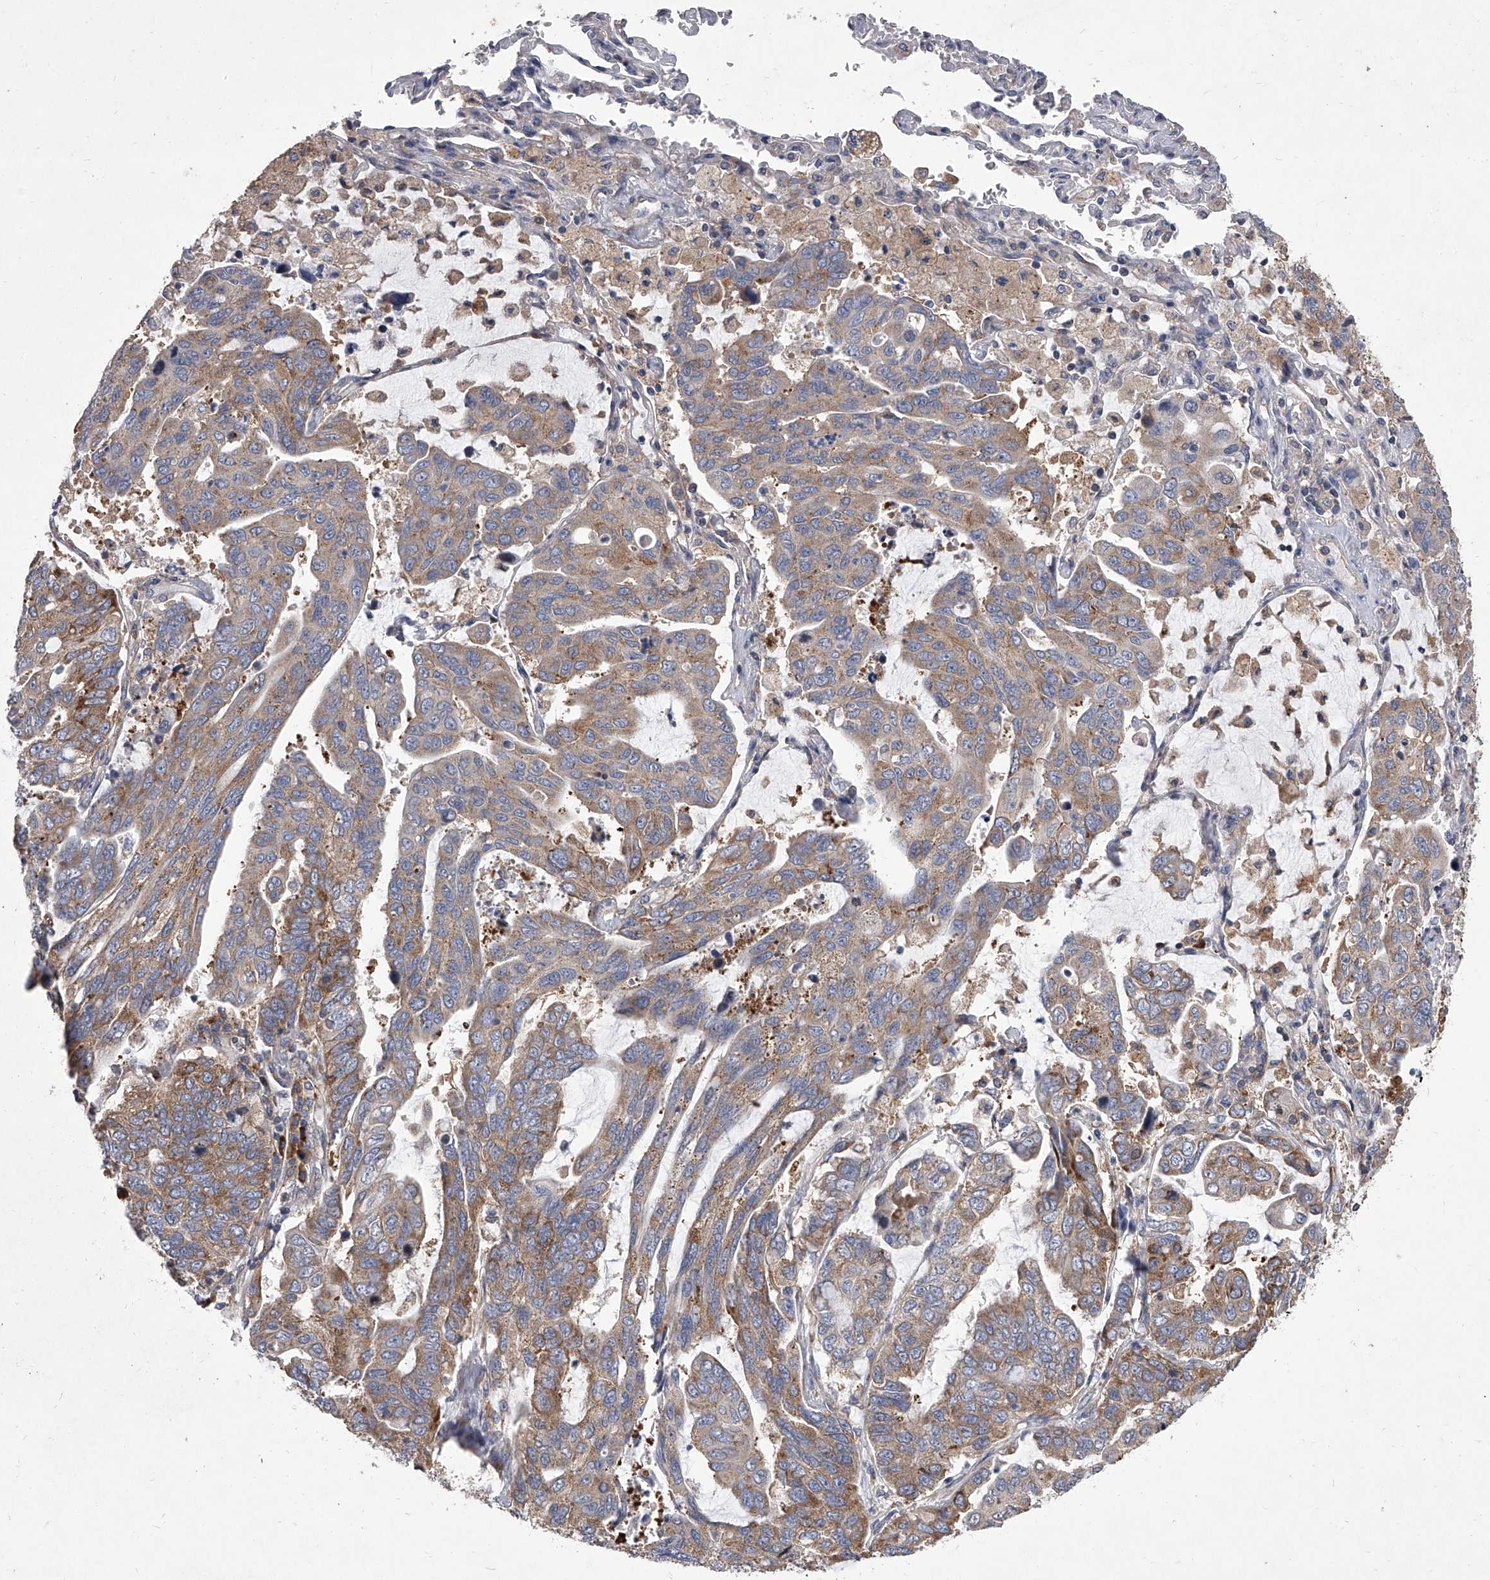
{"staining": {"intensity": "moderate", "quantity": ">75%", "location": "cytoplasmic/membranous"}, "tissue": "lung cancer", "cell_type": "Tumor cells", "image_type": "cancer", "snomed": [{"axis": "morphology", "description": "Adenocarcinoma, NOS"}, {"axis": "topography", "description": "Lung"}], "caption": "Immunohistochemical staining of human adenocarcinoma (lung) reveals moderate cytoplasmic/membranous protein positivity in about >75% of tumor cells.", "gene": "EIF2S2", "patient": {"sex": "male", "age": 64}}